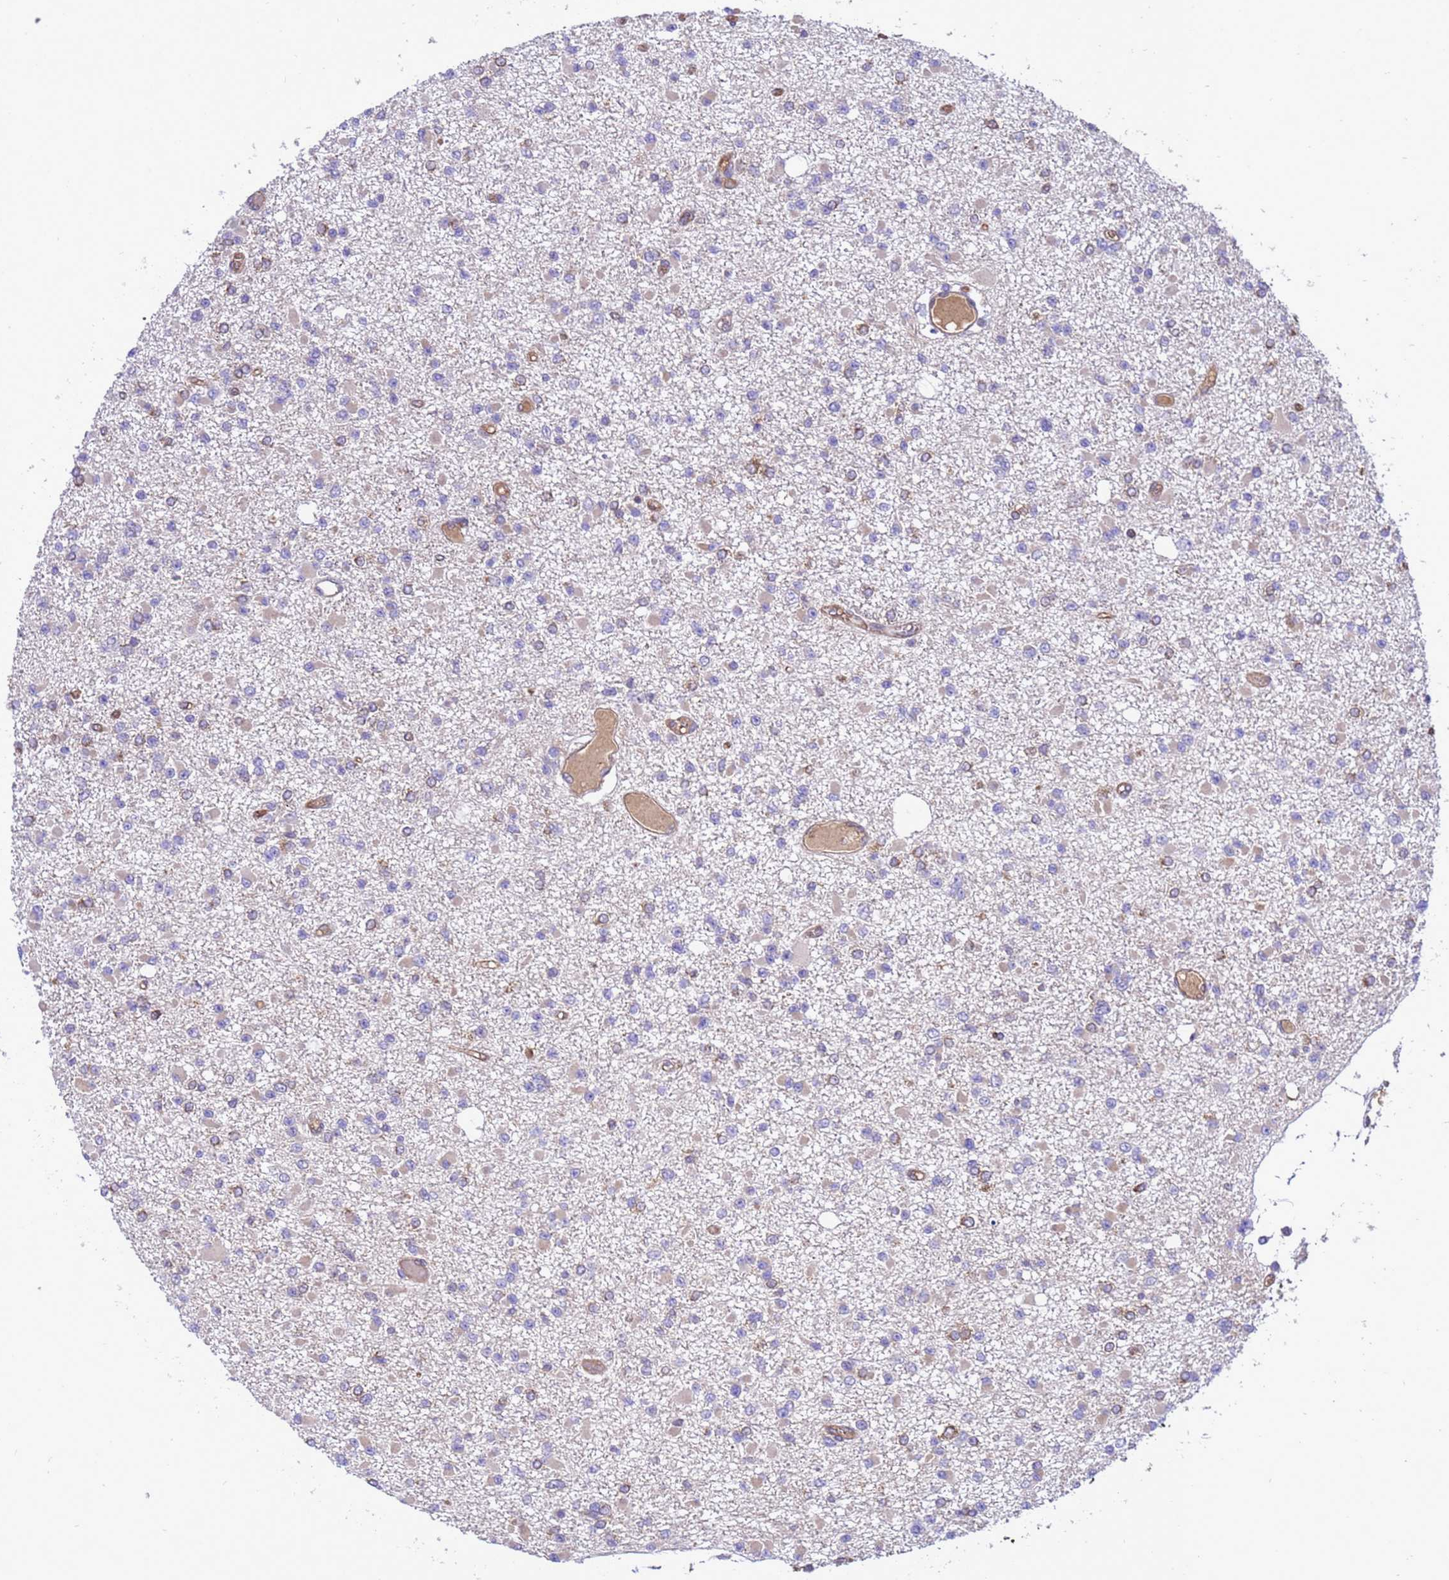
{"staining": {"intensity": "negative", "quantity": "none", "location": "none"}, "tissue": "glioma", "cell_type": "Tumor cells", "image_type": "cancer", "snomed": [{"axis": "morphology", "description": "Glioma, malignant, Low grade"}, {"axis": "topography", "description": "Brain"}], "caption": "Histopathology image shows no significant protein expression in tumor cells of glioma.", "gene": "RABEP2", "patient": {"sex": "female", "age": 22}}